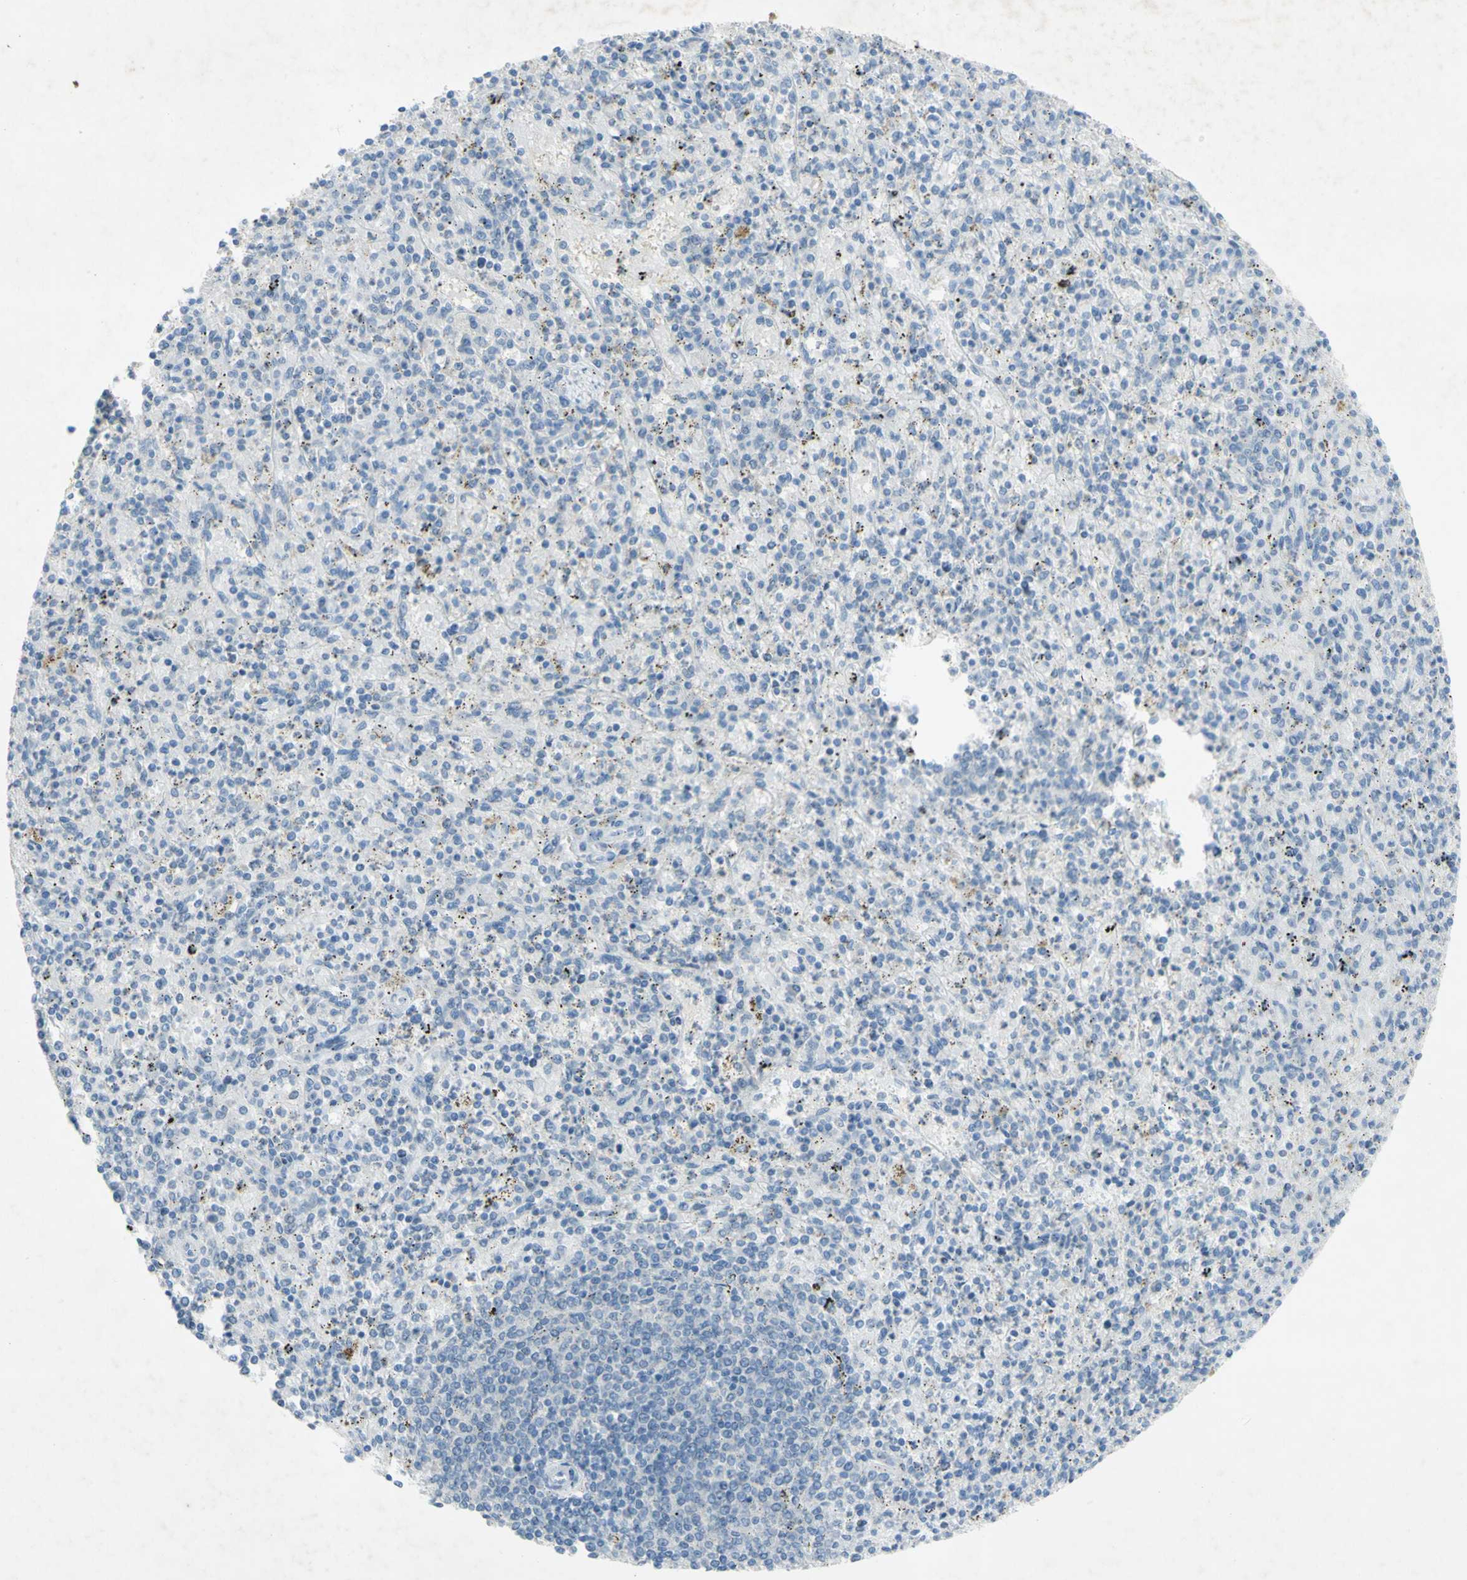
{"staining": {"intensity": "weak", "quantity": "<25%", "location": "cytoplasmic/membranous"}, "tissue": "spleen", "cell_type": "Cells in red pulp", "image_type": "normal", "snomed": [{"axis": "morphology", "description": "Normal tissue, NOS"}, {"axis": "topography", "description": "Spleen"}], "caption": "DAB immunohistochemical staining of unremarkable human spleen displays no significant staining in cells in red pulp.", "gene": "GDF15", "patient": {"sex": "male", "age": 72}}